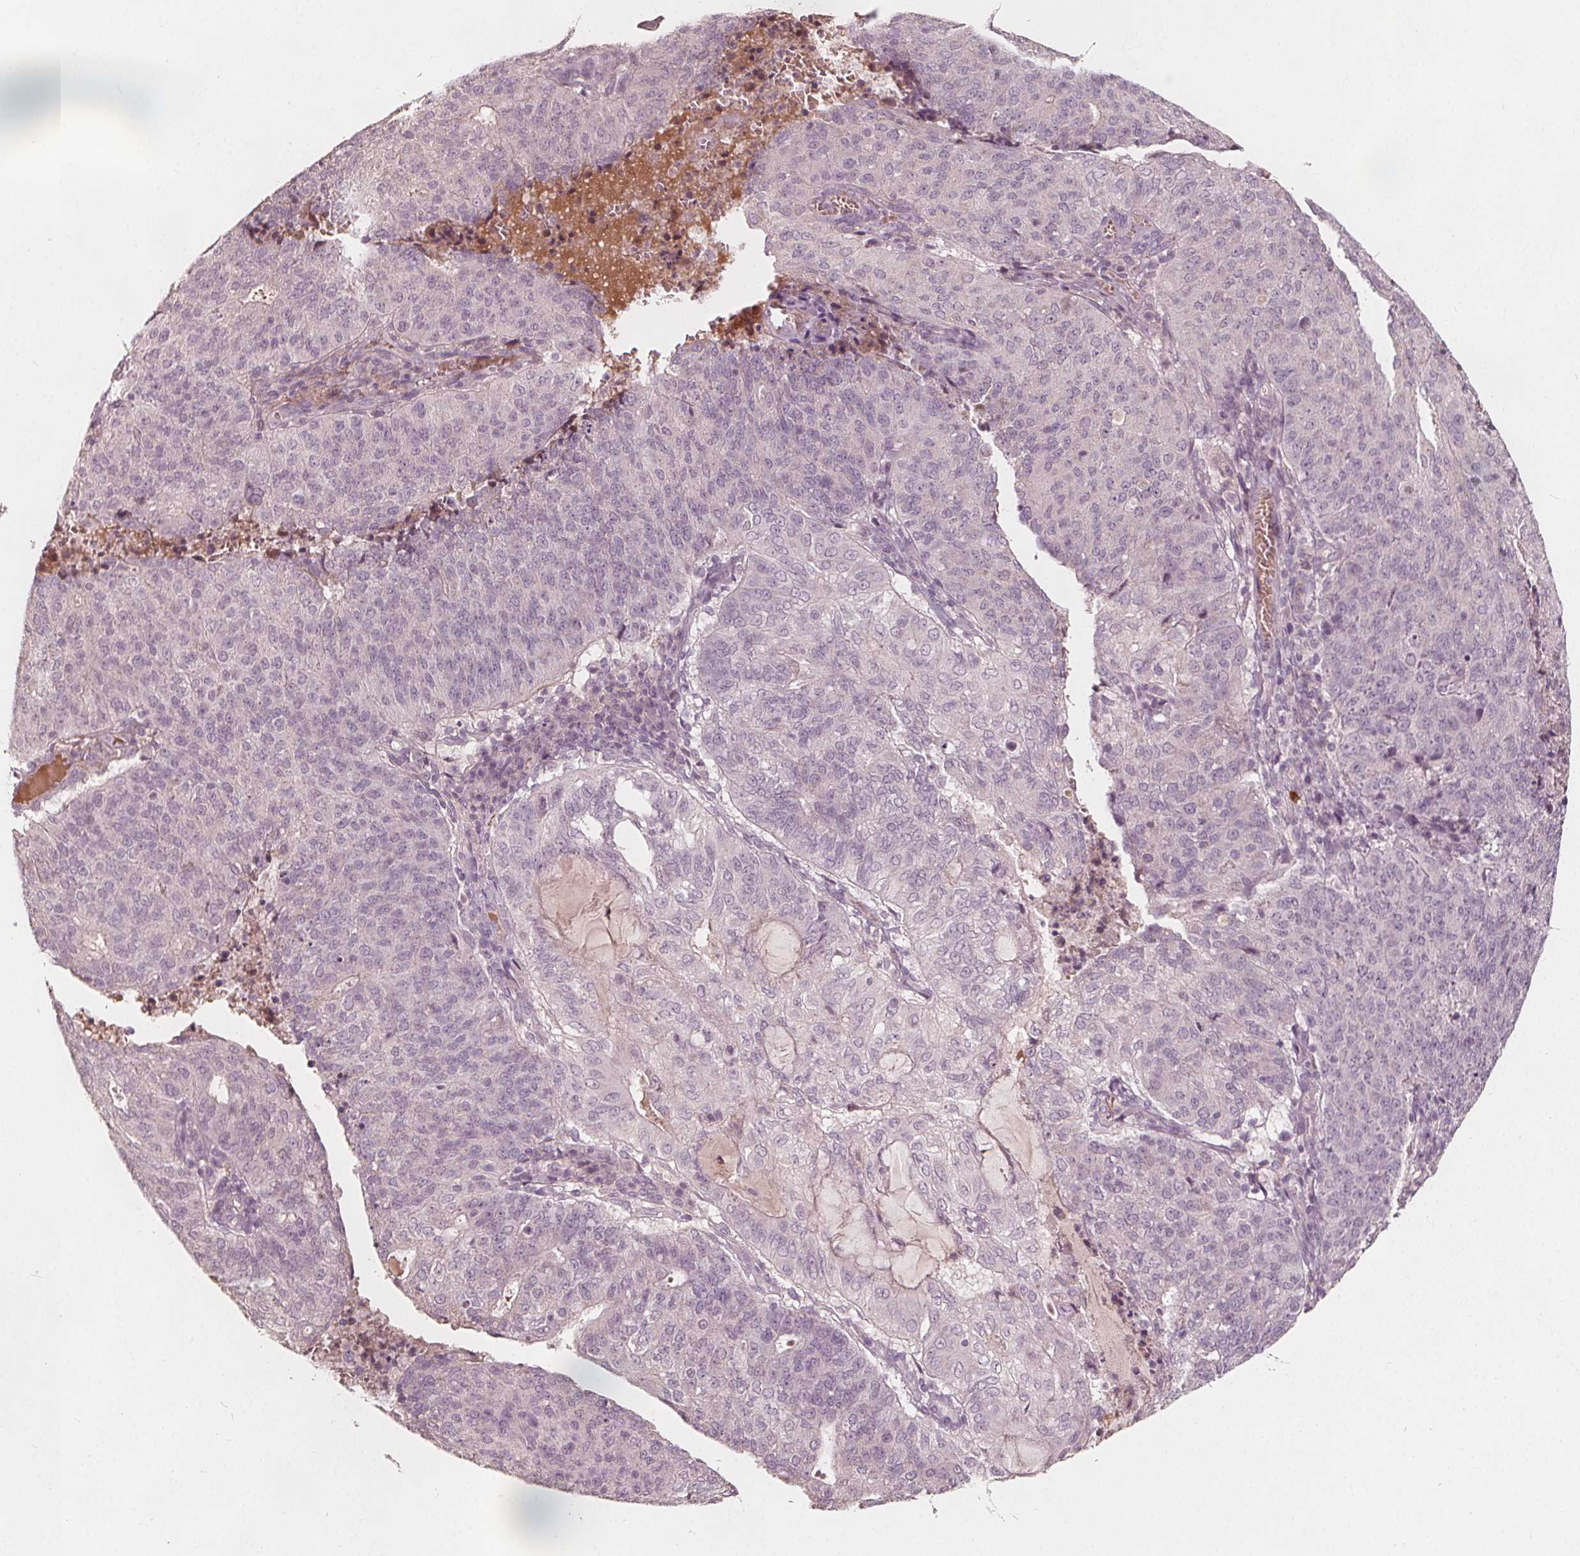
{"staining": {"intensity": "negative", "quantity": "none", "location": "none"}, "tissue": "endometrial cancer", "cell_type": "Tumor cells", "image_type": "cancer", "snomed": [{"axis": "morphology", "description": "Adenocarcinoma, NOS"}, {"axis": "topography", "description": "Endometrium"}], "caption": "Adenocarcinoma (endometrial) stained for a protein using immunohistochemistry (IHC) demonstrates no staining tumor cells.", "gene": "NPC1L1", "patient": {"sex": "female", "age": 82}}